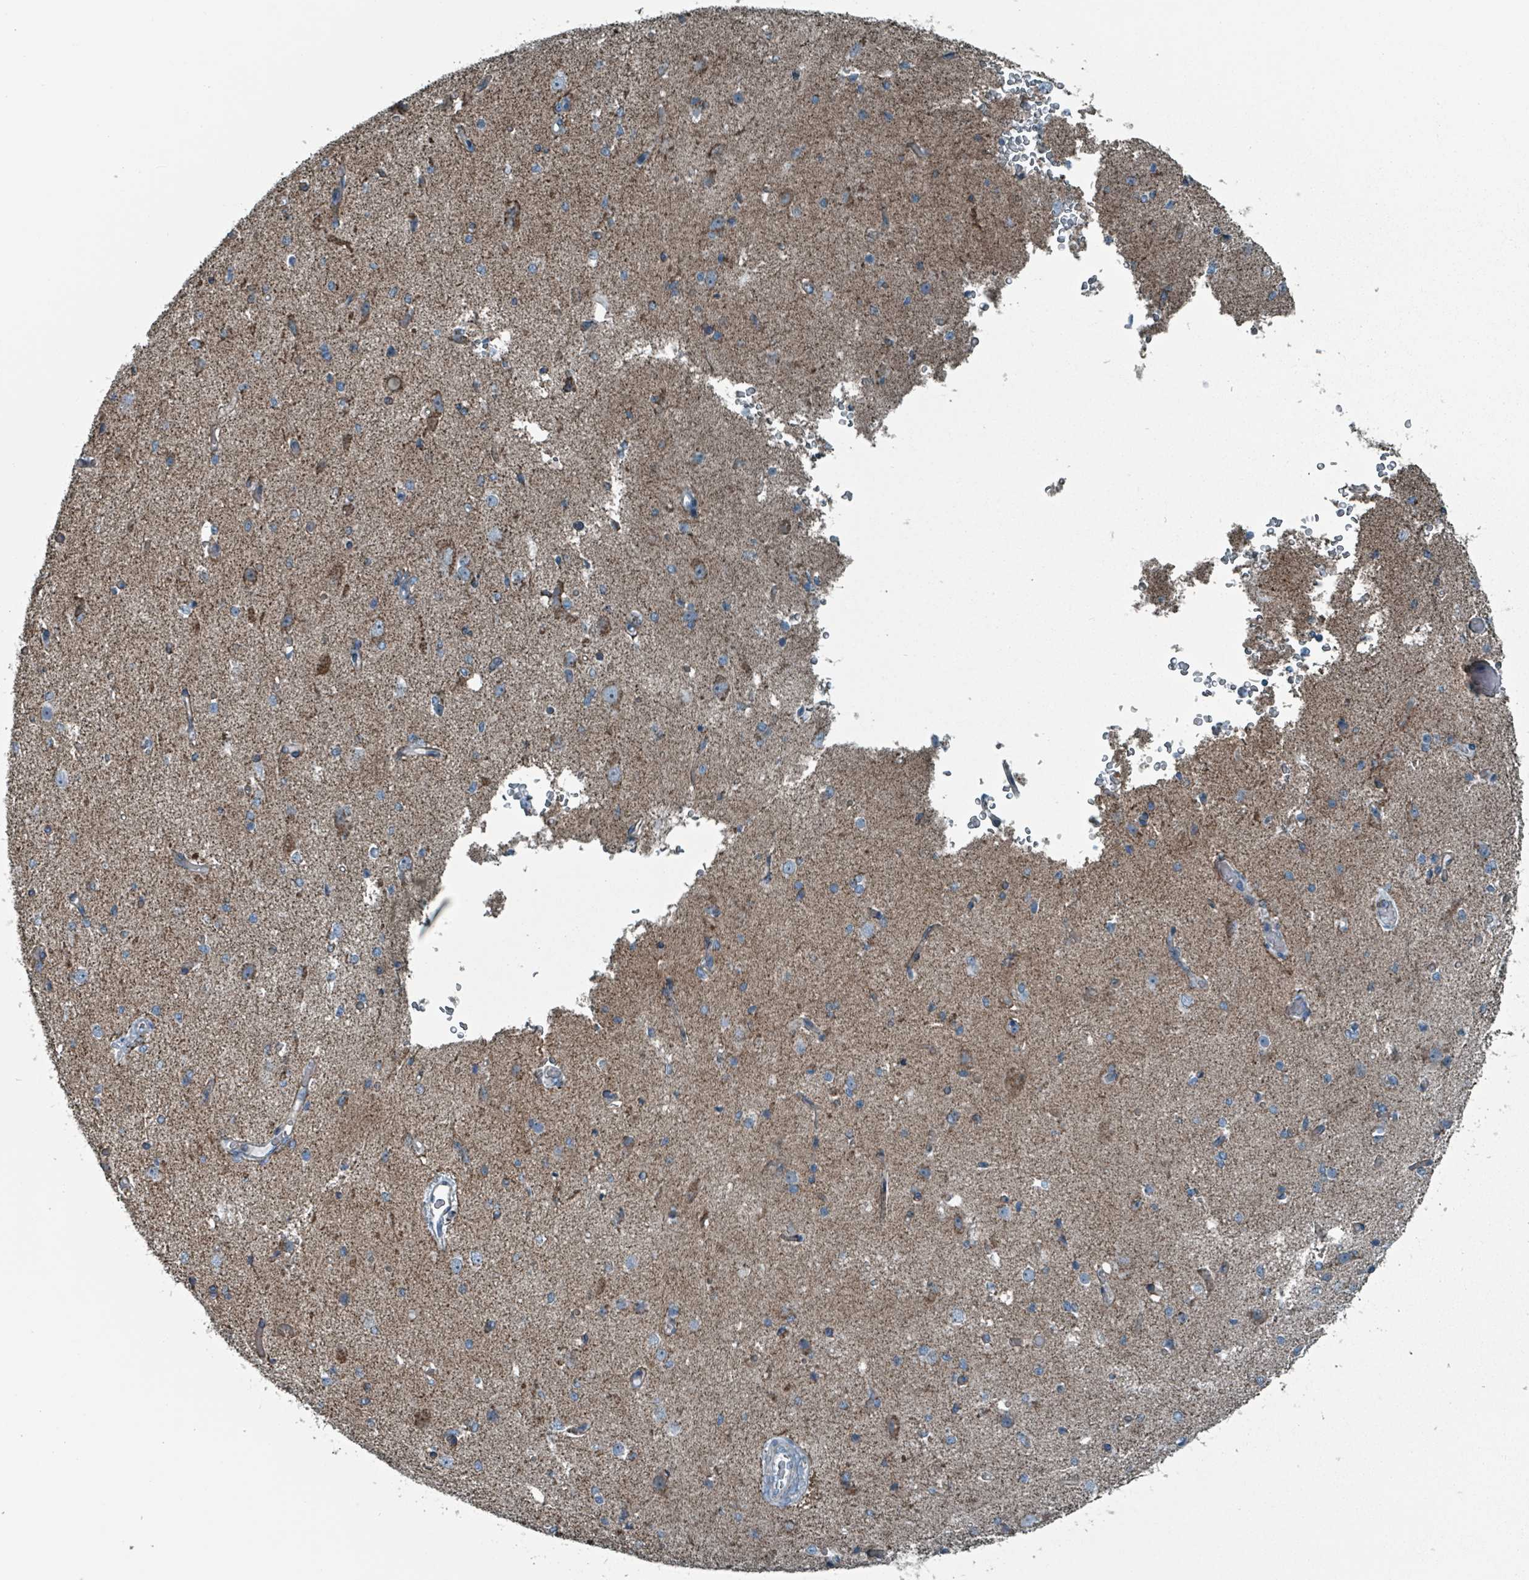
{"staining": {"intensity": "negative", "quantity": "none", "location": "none"}, "tissue": "cerebral cortex", "cell_type": "Endothelial cells", "image_type": "normal", "snomed": [{"axis": "morphology", "description": "Normal tissue, NOS"}, {"axis": "morphology", "description": "Inflammation, NOS"}, {"axis": "topography", "description": "Cerebral cortex"}], "caption": "Image shows no protein expression in endothelial cells of normal cerebral cortex. (DAB immunohistochemistry, high magnification).", "gene": "ABHD18", "patient": {"sex": "male", "age": 6}}